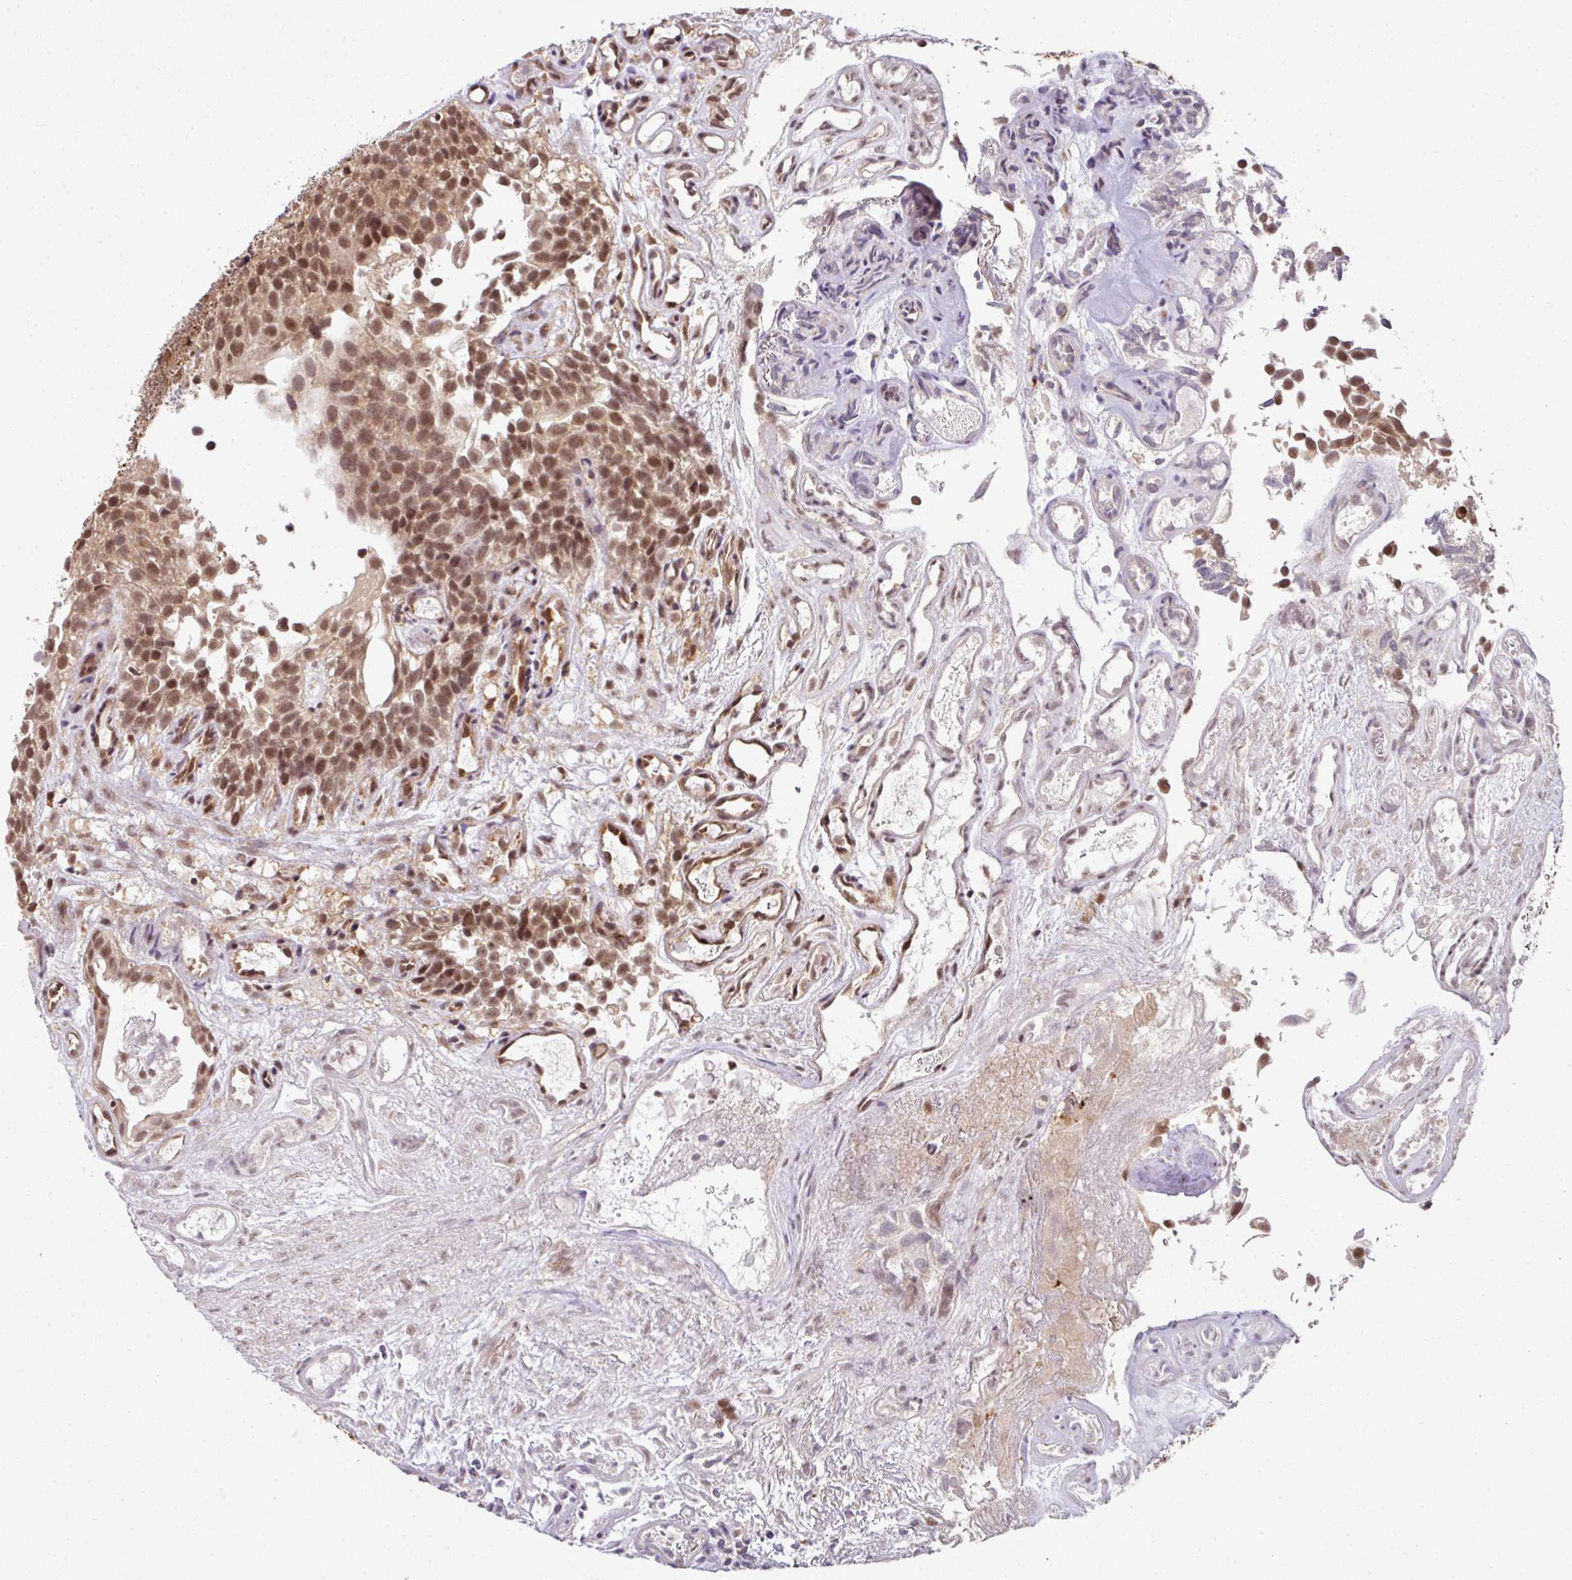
{"staining": {"intensity": "moderate", "quantity": ">75%", "location": "nuclear"}, "tissue": "urothelial cancer", "cell_type": "Tumor cells", "image_type": "cancer", "snomed": [{"axis": "morphology", "description": "Urothelial carcinoma, NOS"}, {"axis": "topography", "description": "Urinary bladder"}], "caption": "Immunohistochemistry (IHC) of transitional cell carcinoma exhibits medium levels of moderate nuclear expression in approximately >75% of tumor cells.", "gene": "ANKRD18A", "patient": {"sex": "male", "age": 87}}